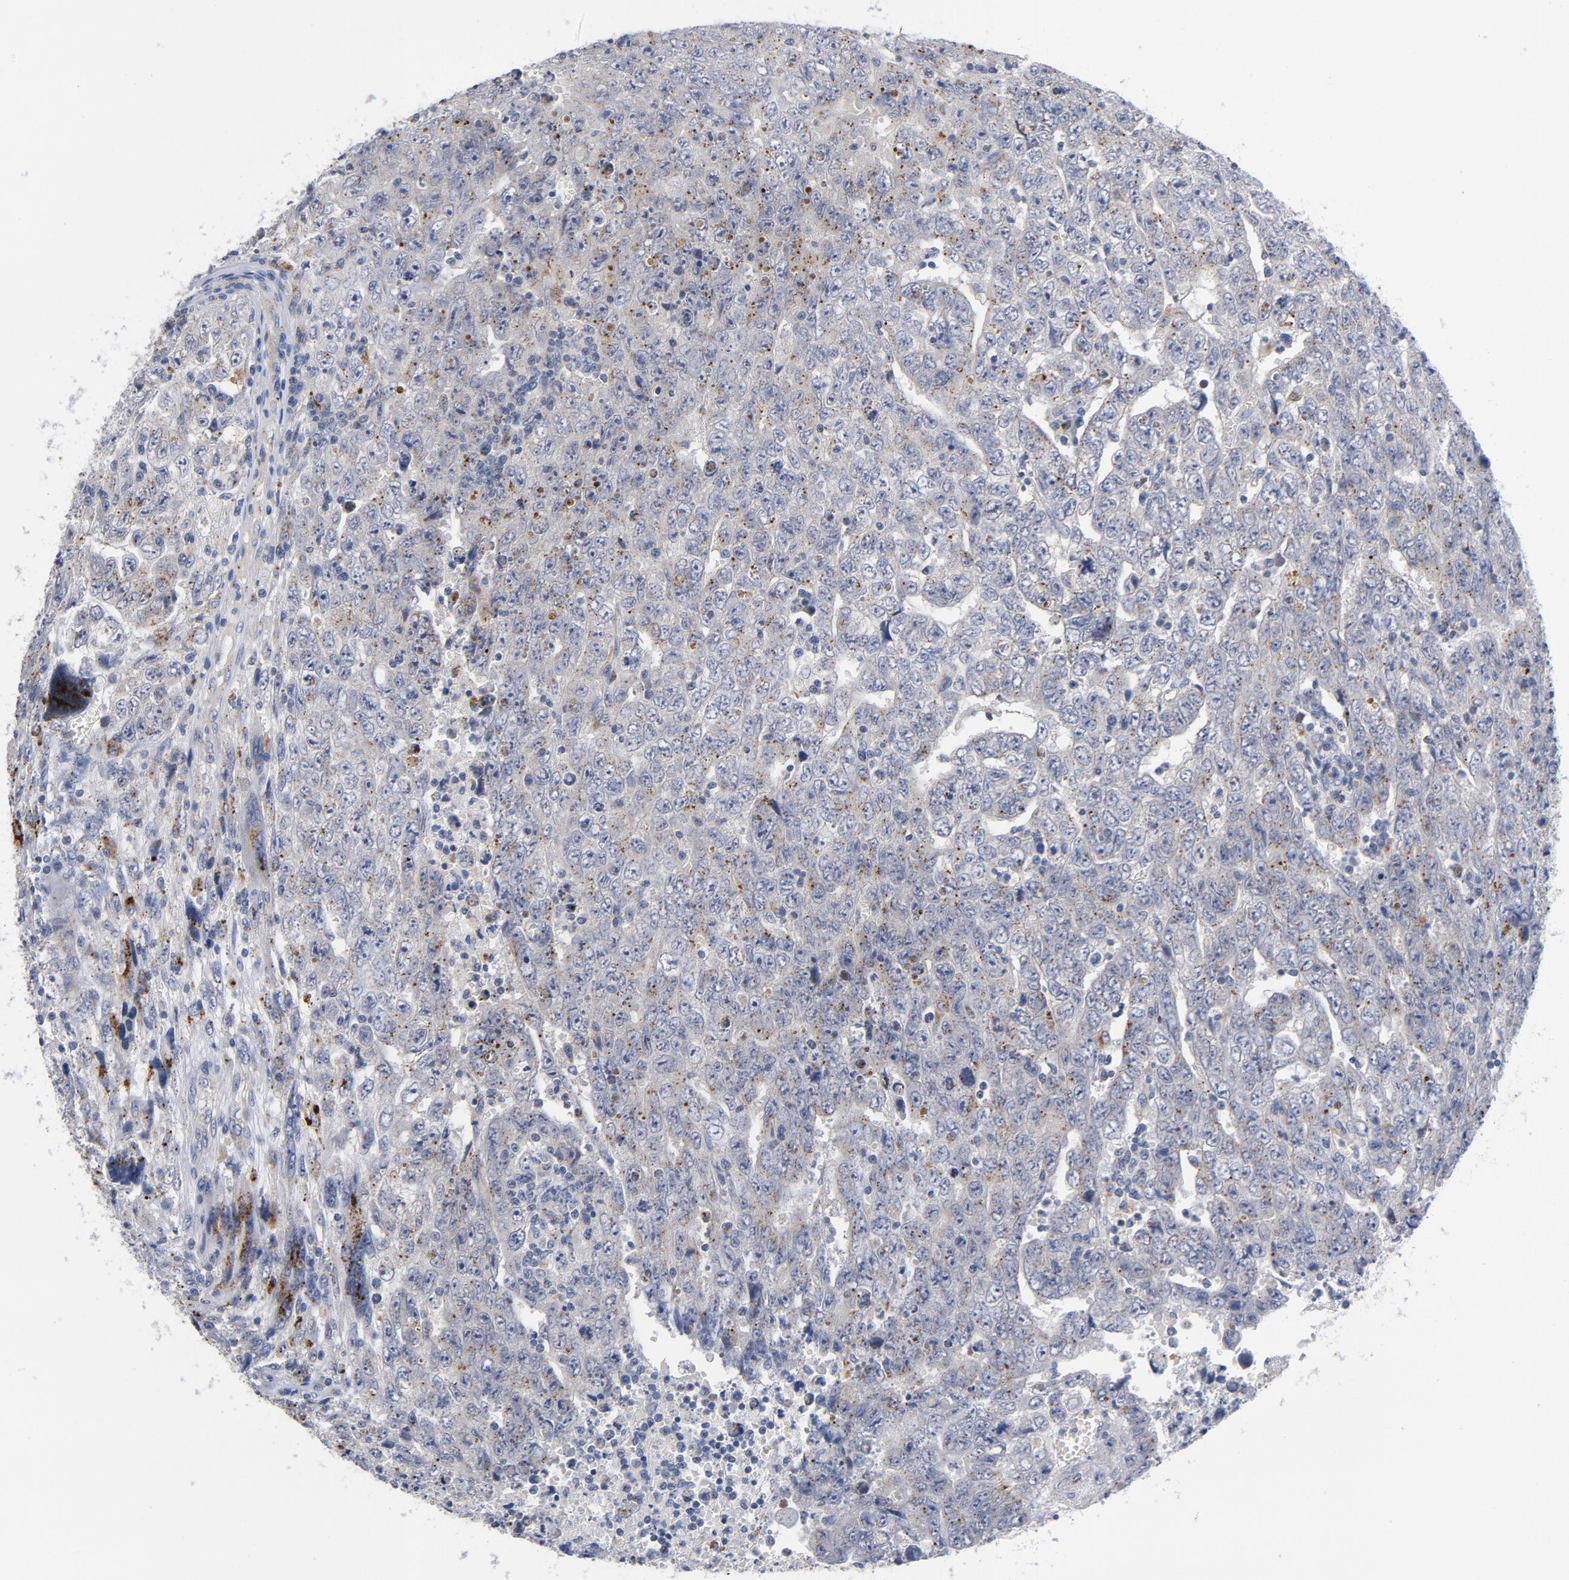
{"staining": {"intensity": "moderate", "quantity": "25%-75%", "location": "cytoplasmic/membranous"}, "tissue": "testis cancer", "cell_type": "Tumor cells", "image_type": "cancer", "snomed": [{"axis": "morphology", "description": "Carcinoma, Embryonal, NOS"}, {"axis": "topography", "description": "Testis"}], "caption": "Immunohistochemical staining of embryonal carcinoma (testis) reveals medium levels of moderate cytoplasmic/membranous positivity in about 25%-75% of tumor cells.", "gene": "AKT2", "patient": {"sex": "male", "age": 28}}